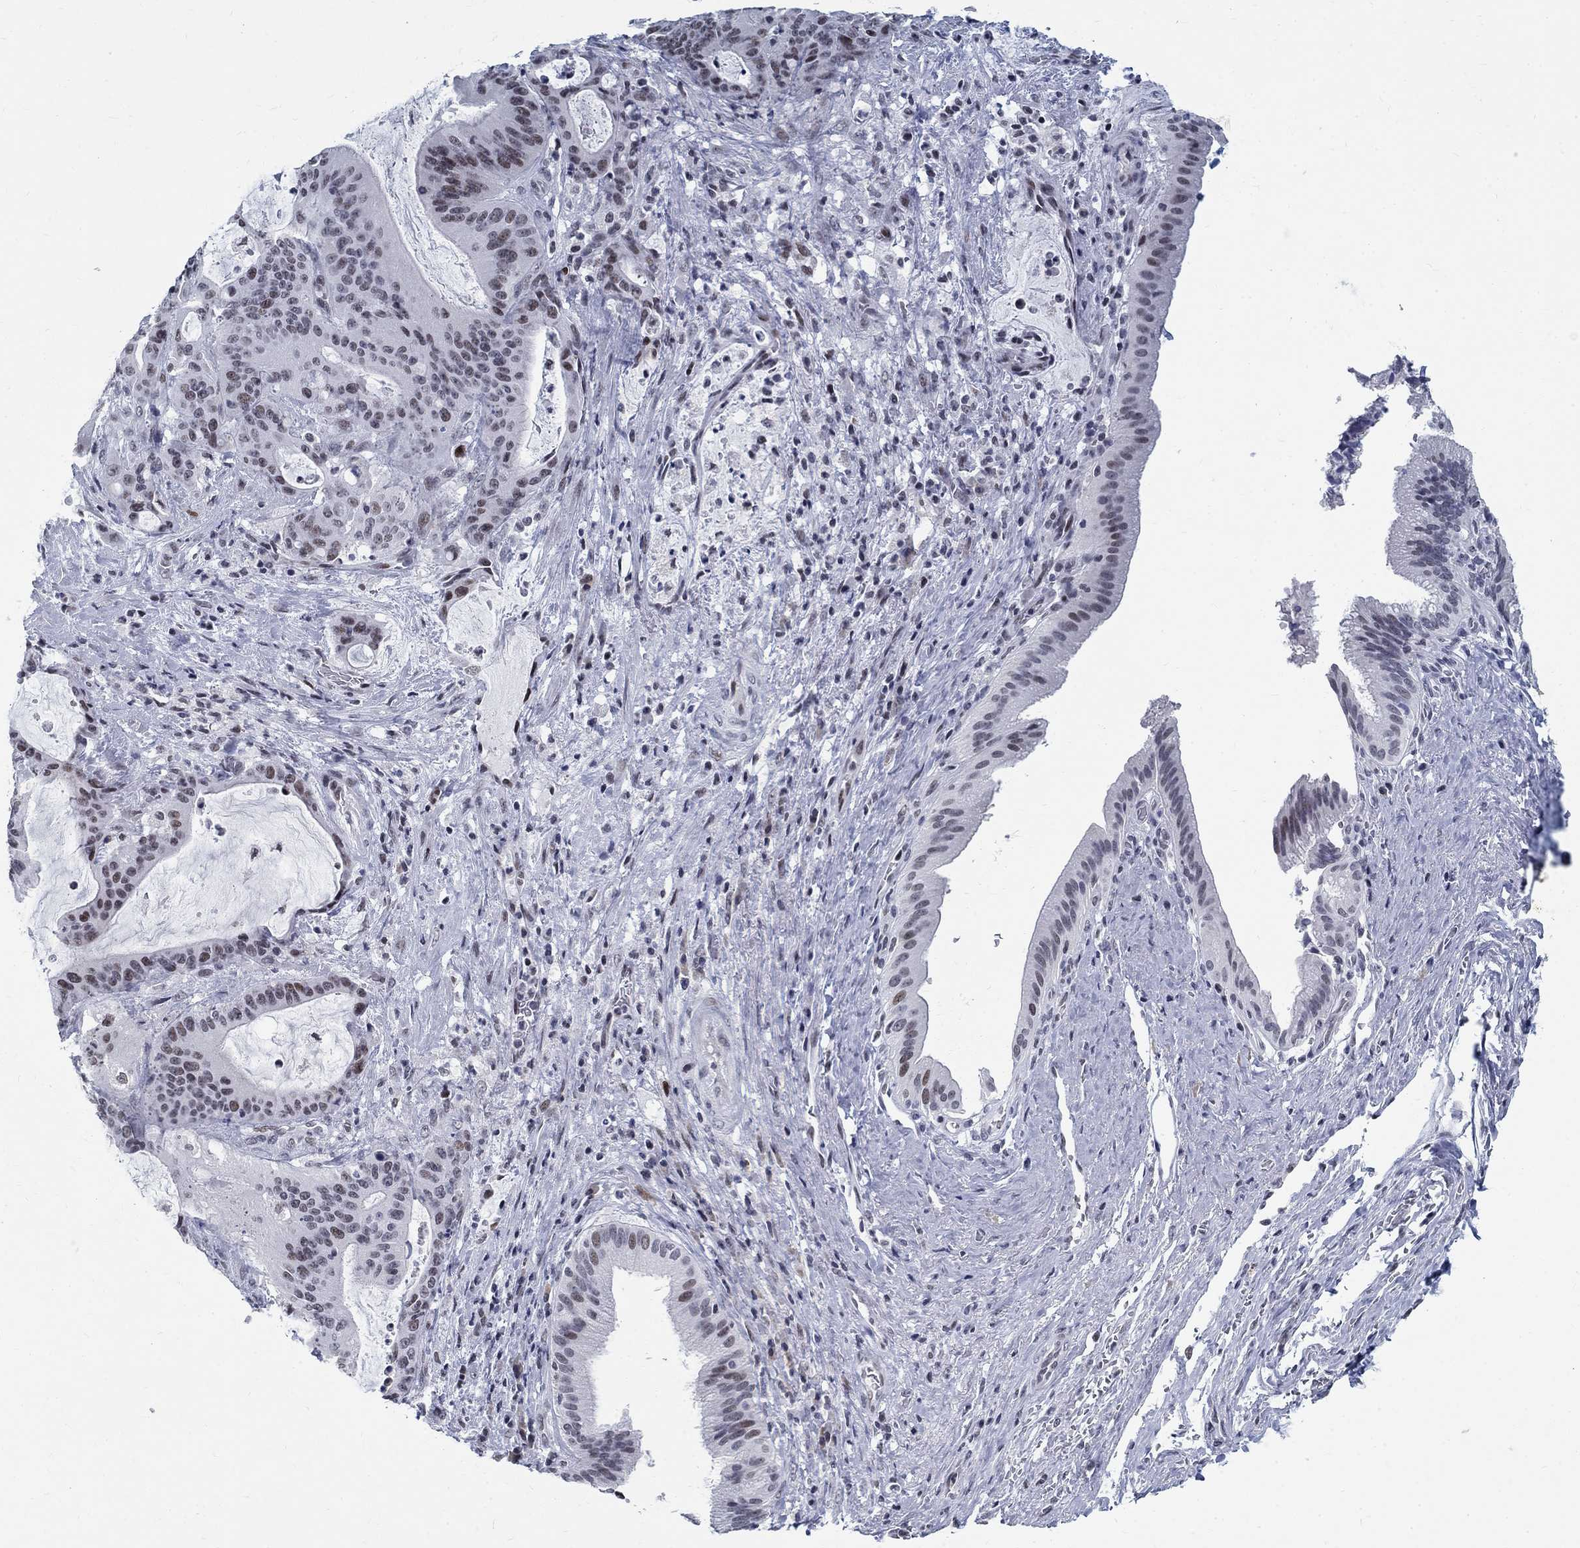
{"staining": {"intensity": "weak", "quantity": "25%-75%", "location": "nuclear"}, "tissue": "liver cancer", "cell_type": "Tumor cells", "image_type": "cancer", "snomed": [{"axis": "morphology", "description": "Cholangiocarcinoma"}, {"axis": "topography", "description": "Liver"}], "caption": "Tumor cells exhibit weak nuclear expression in about 25%-75% of cells in liver cholangiocarcinoma. The staining was performed using DAB (3,3'-diaminobenzidine), with brown indicating positive protein expression. Nuclei are stained blue with hematoxylin.", "gene": "BHLHE22", "patient": {"sex": "female", "age": 73}}